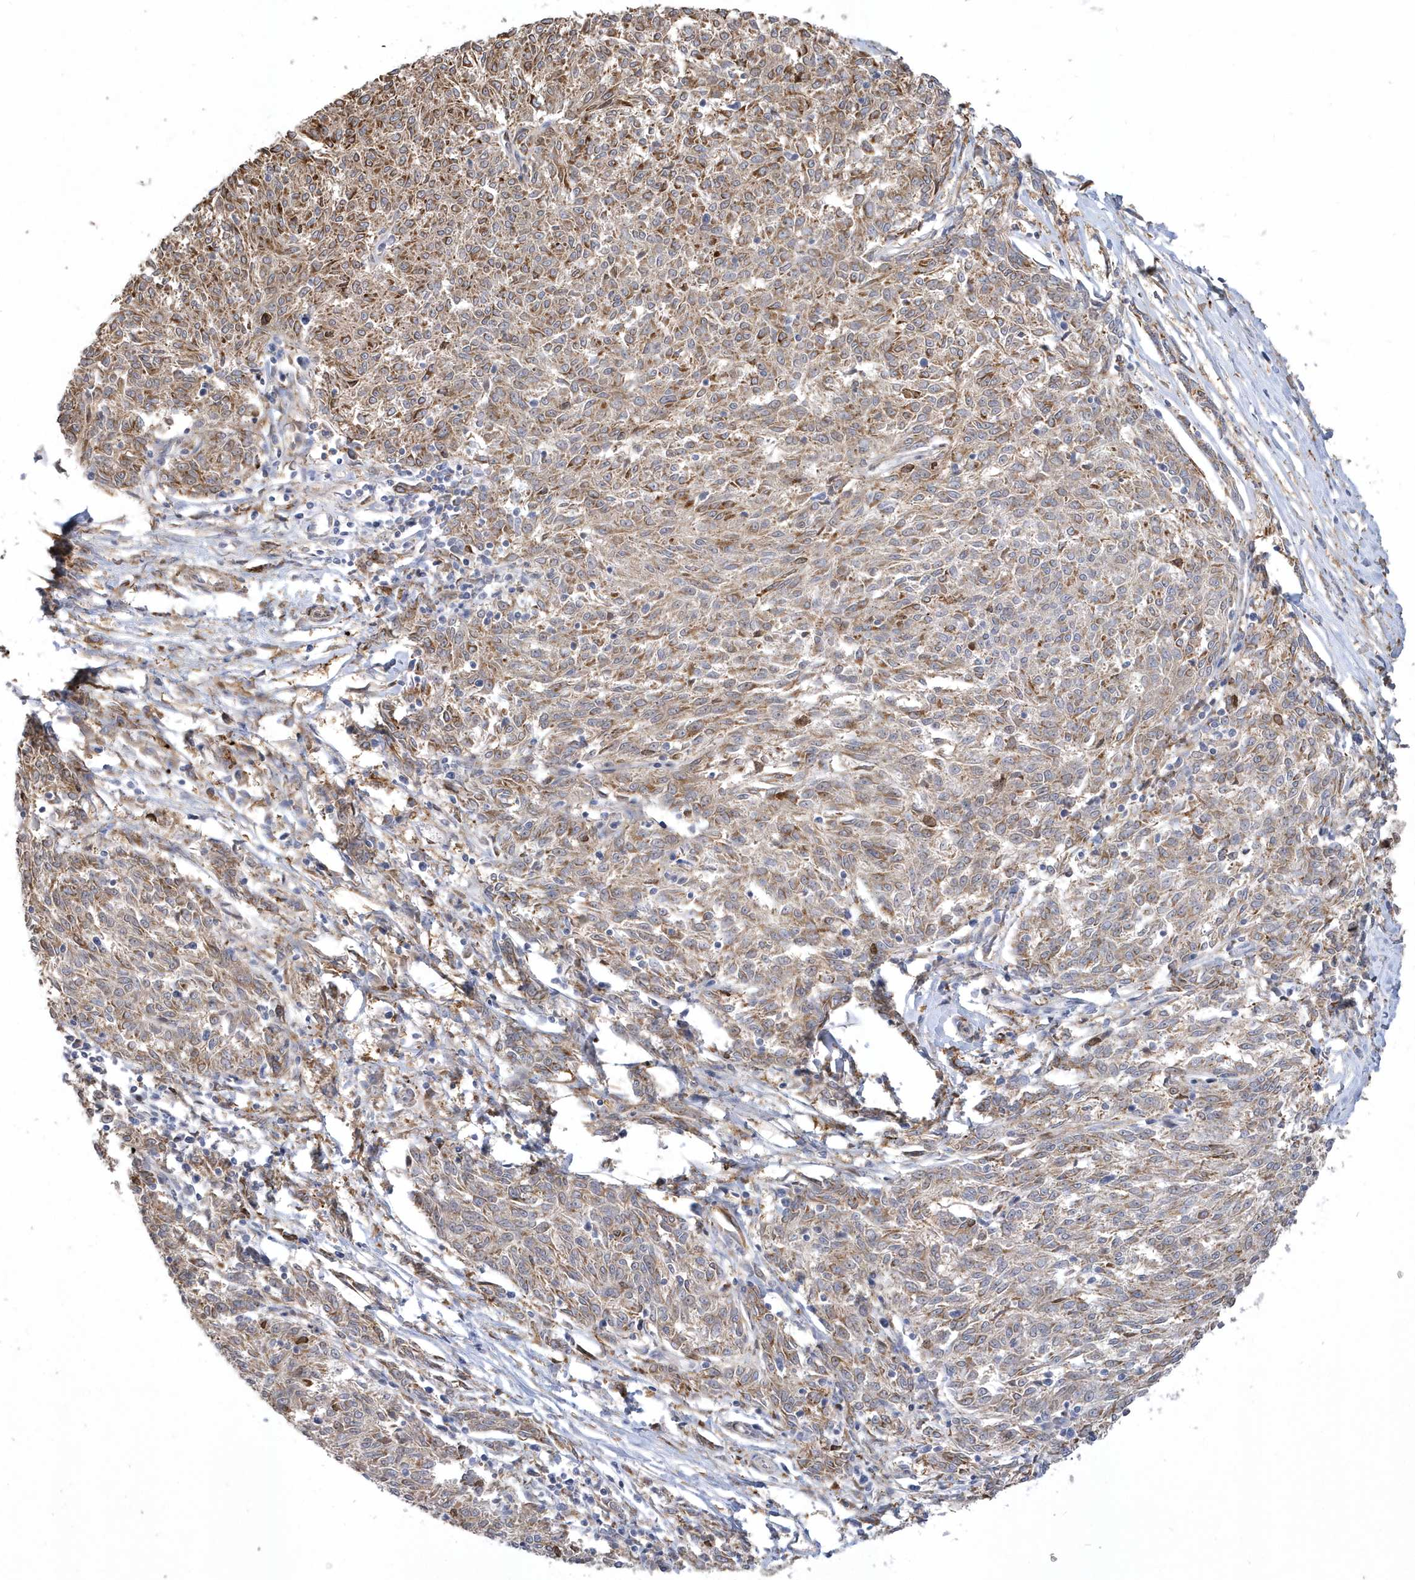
{"staining": {"intensity": "moderate", "quantity": "25%-75%", "location": "cytoplasmic/membranous"}, "tissue": "melanoma", "cell_type": "Tumor cells", "image_type": "cancer", "snomed": [{"axis": "morphology", "description": "Malignant melanoma, NOS"}, {"axis": "topography", "description": "Skin"}], "caption": "Malignant melanoma stained for a protein (brown) reveals moderate cytoplasmic/membranous positive positivity in approximately 25%-75% of tumor cells.", "gene": "TSPEAR", "patient": {"sex": "female", "age": 72}}